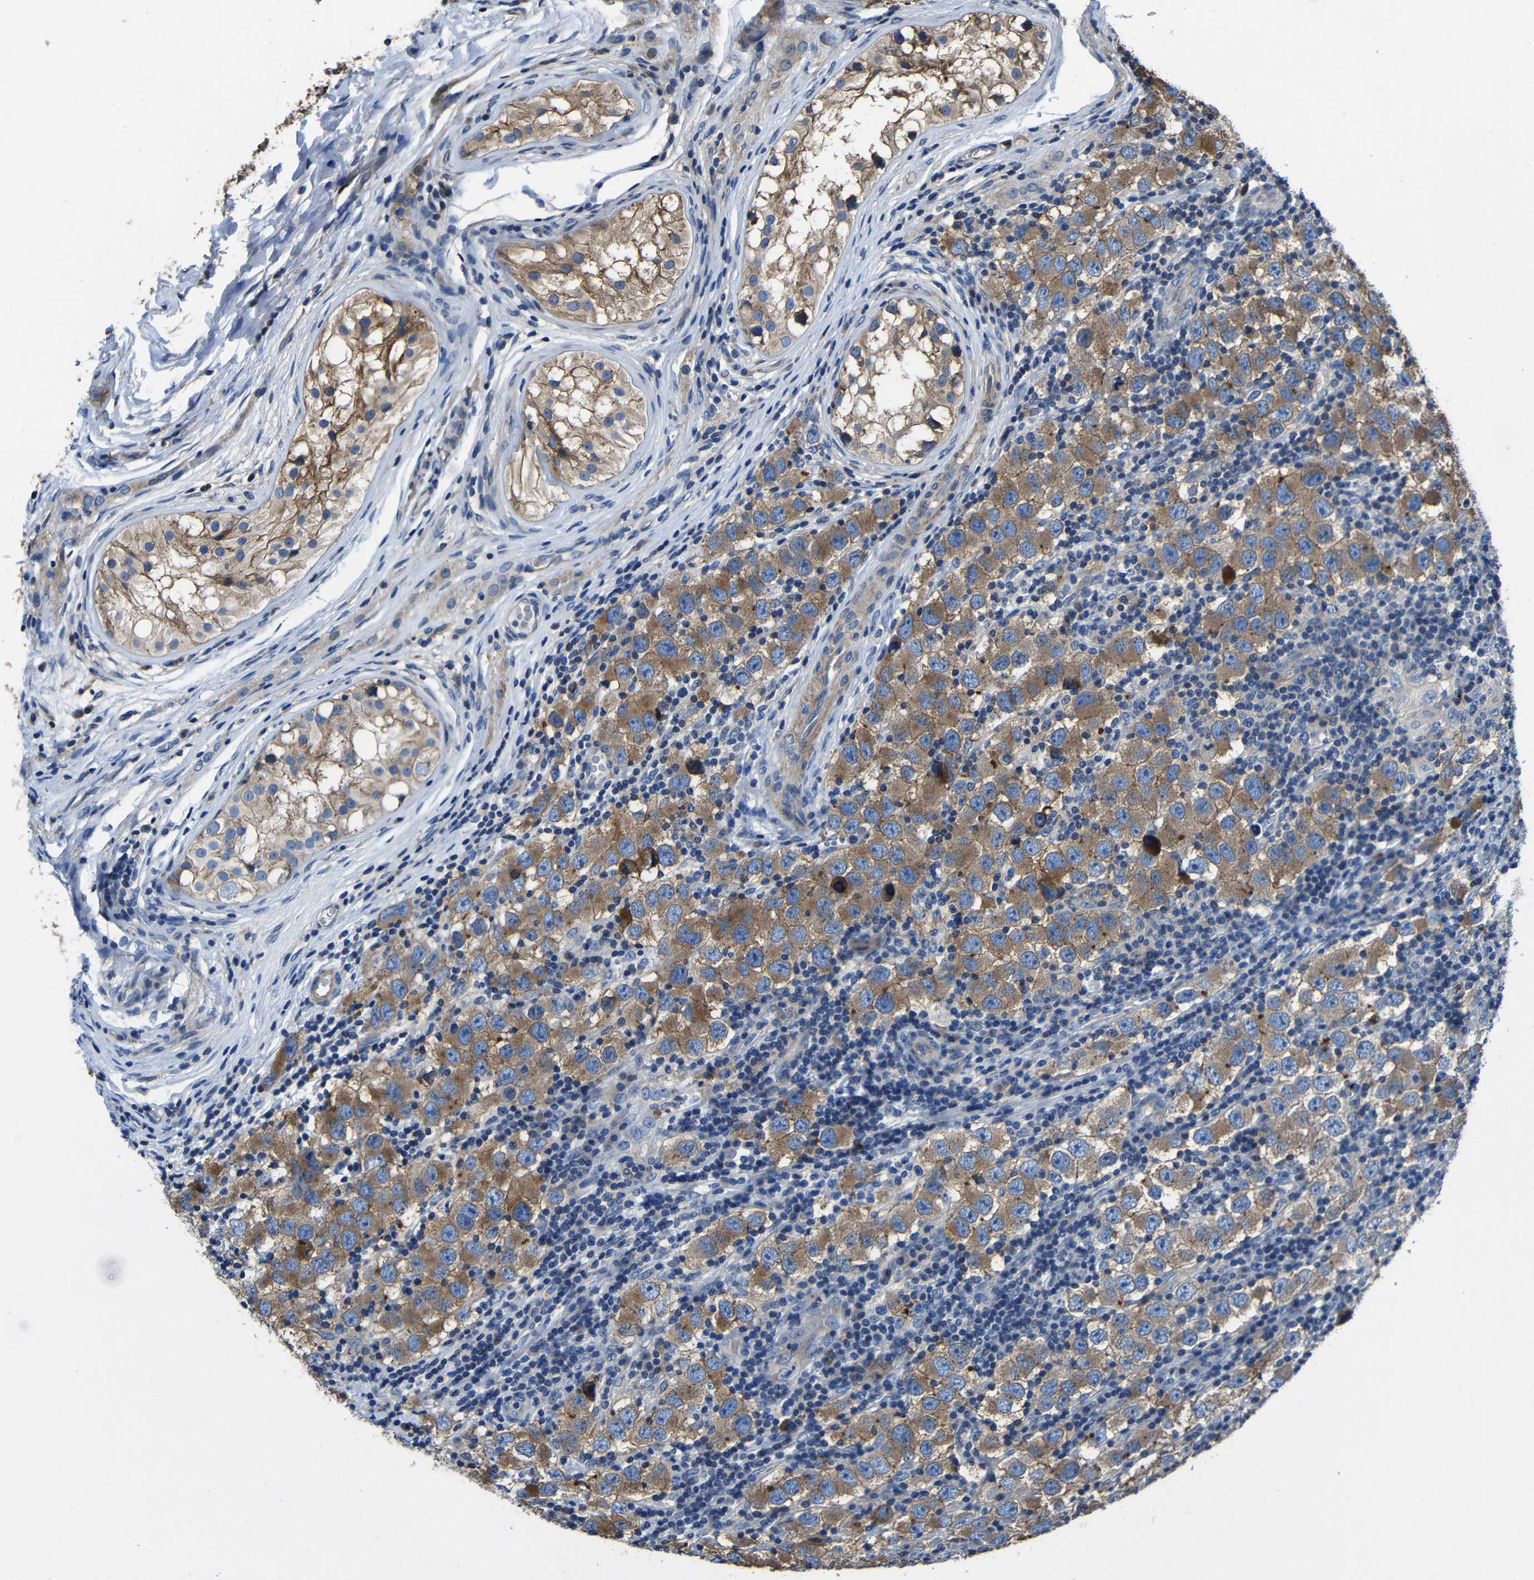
{"staining": {"intensity": "moderate", "quantity": ">75%", "location": "cytoplasmic/membranous"}, "tissue": "testis cancer", "cell_type": "Tumor cells", "image_type": "cancer", "snomed": [{"axis": "morphology", "description": "Carcinoma, Embryonal, NOS"}, {"axis": "topography", "description": "Testis"}], "caption": "Moderate cytoplasmic/membranous expression is identified in approximately >75% of tumor cells in testis cancer.", "gene": "GDI1", "patient": {"sex": "male", "age": 21}}